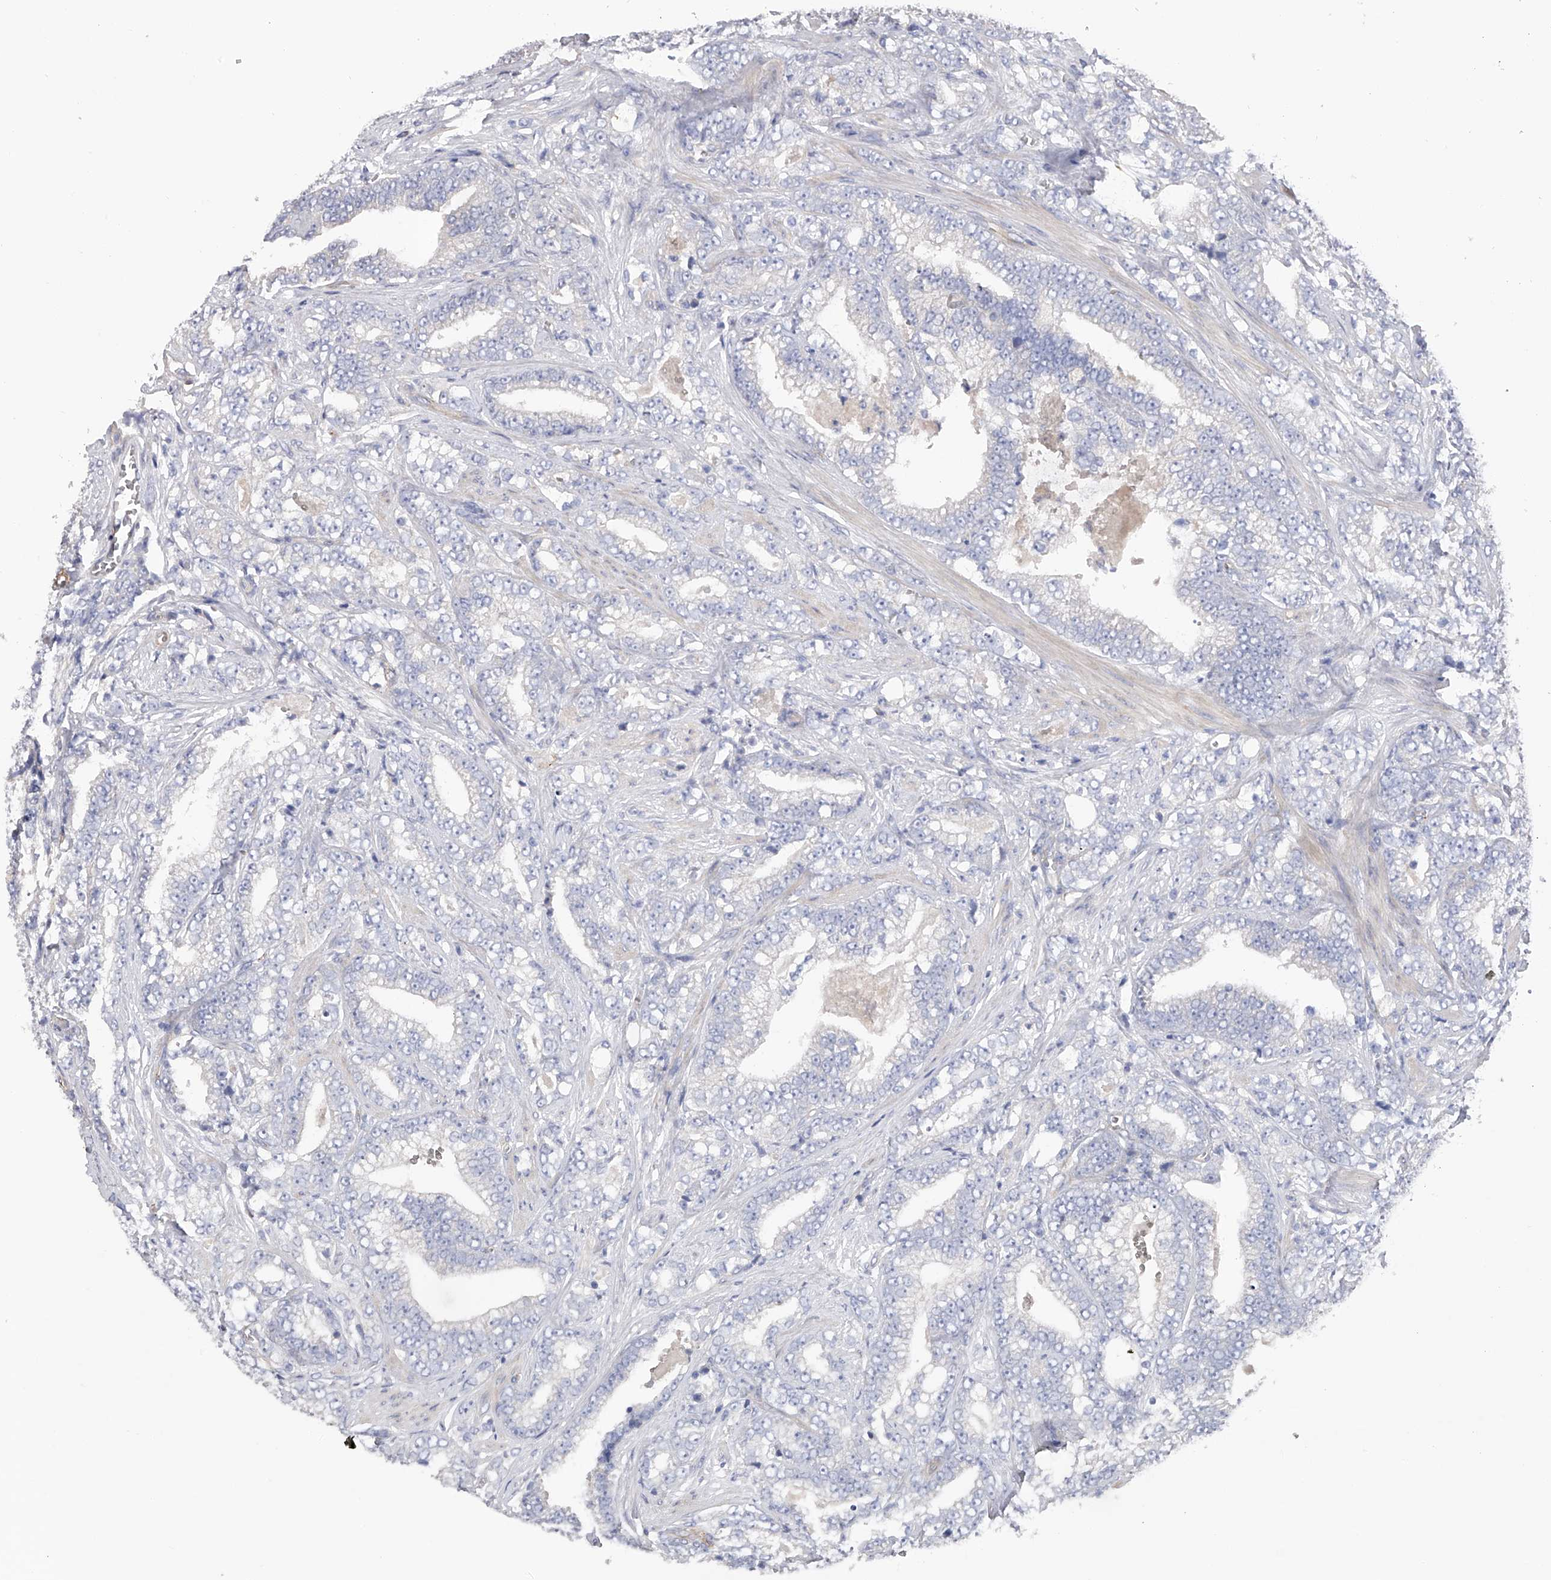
{"staining": {"intensity": "negative", "quantity": "none", "location": "none"}, "tissue": "prostate cancer", "cell_type": "Tumor cells", "image_type": "cancer", "snomed": [{"axis": "morphology", "description": "Adenocarcinoma, High grade"}, {"axis": "topography", "description": "Prostate and seminal vesicle, NOS"}], "caption": "Micrograph shows no protein staining in tumor cells of adenocarcinoma (high-grade) (prostate) tissue.", "gene": "RWDD2A", "patient": {"sex": "male", "age": 67}}